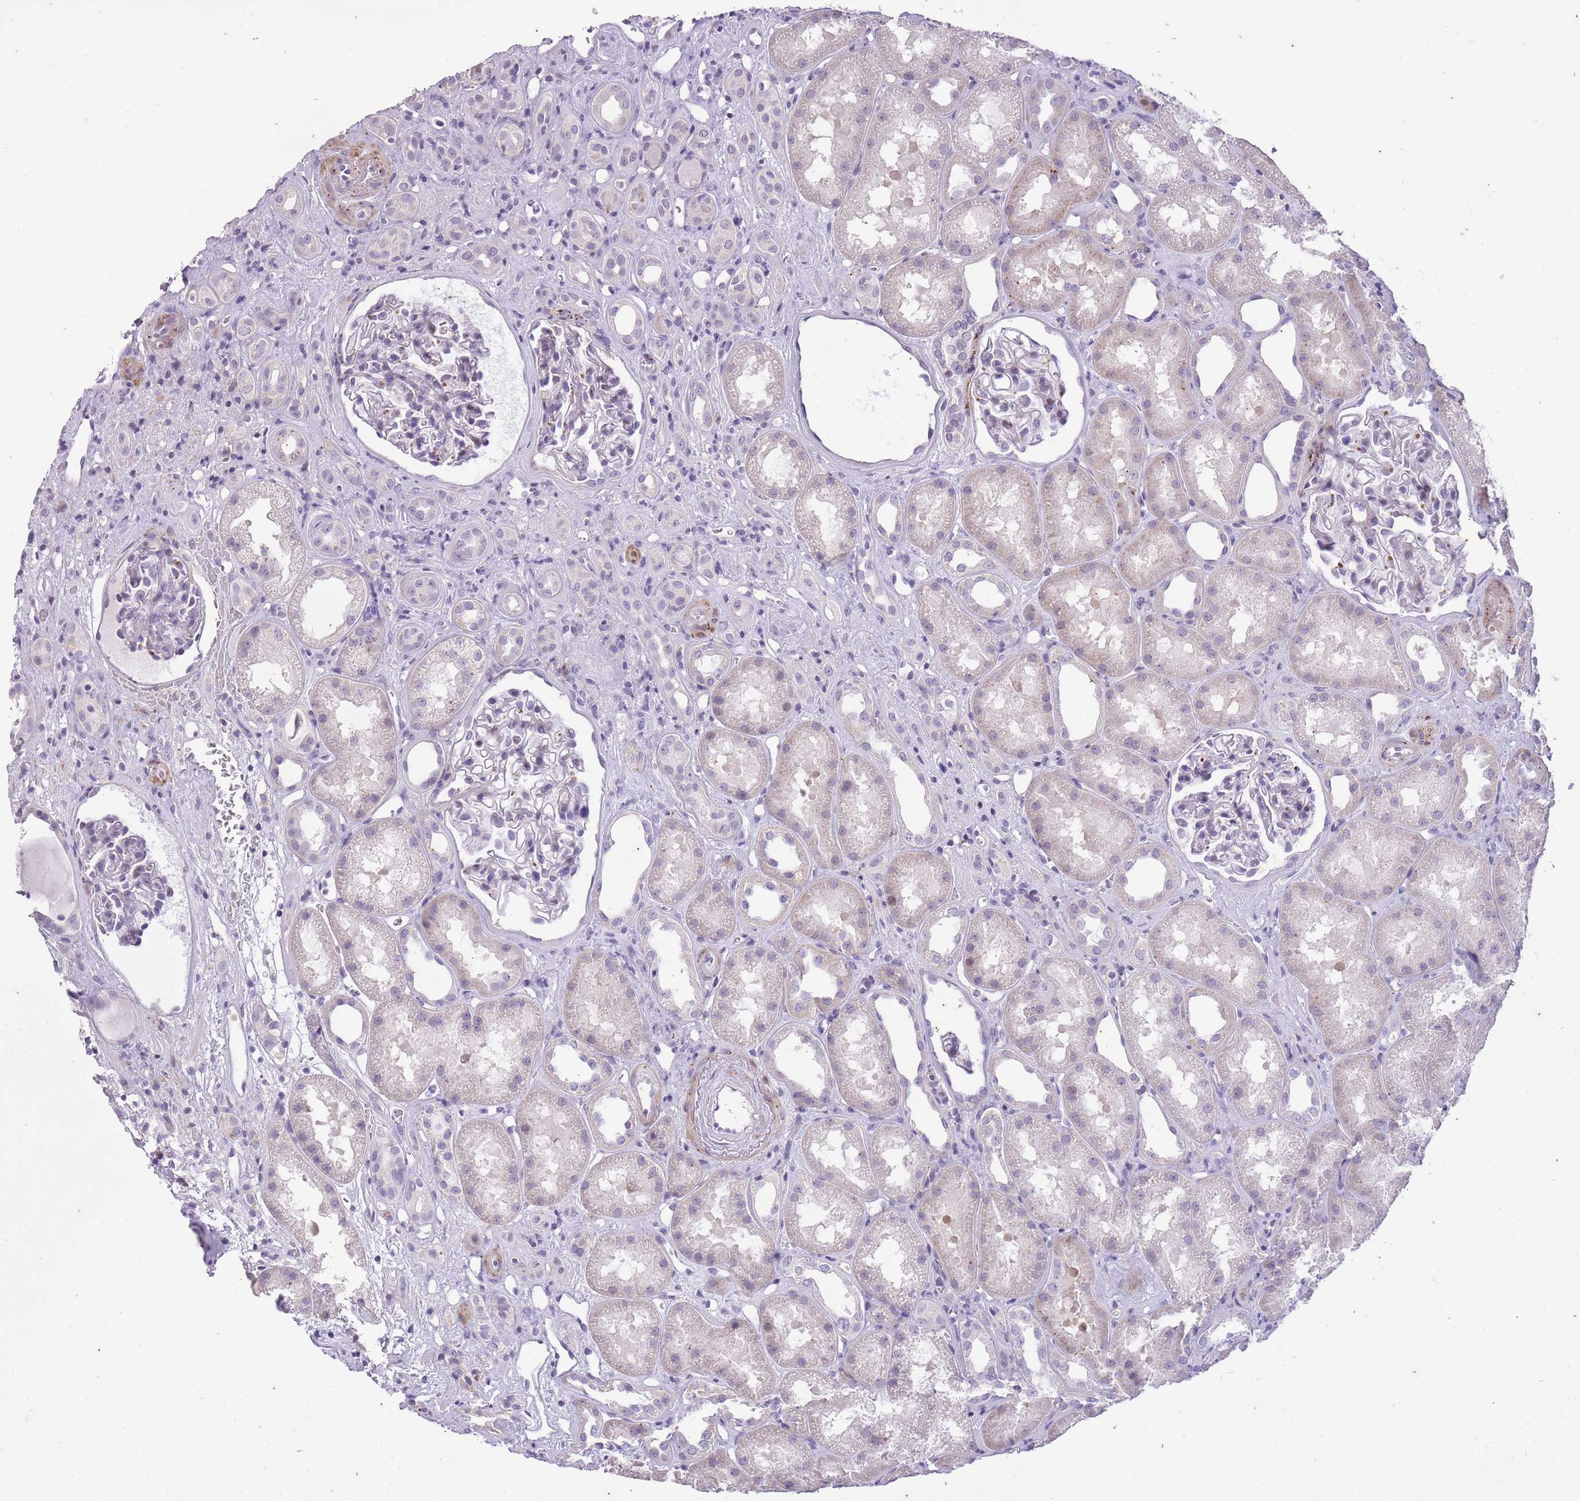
{"staining": {"intensity": "negative", "quantity": "none", "location": "none"}, "tissue": "kidney", "cell_type": "Cells in glomeruli", "image_type": "normal", "snomed": [{"axis": "morphology", "description": "Normal tissue, NOS"}, {"axis": "topography", "description": "Kidney"}], "caption": "A micrograph of kidney stained for a protein exhibits no brown staining in cells in glomeruli.", "gene": "CNTNAP3B", "patient": {"sex": "male", "age": 61}}